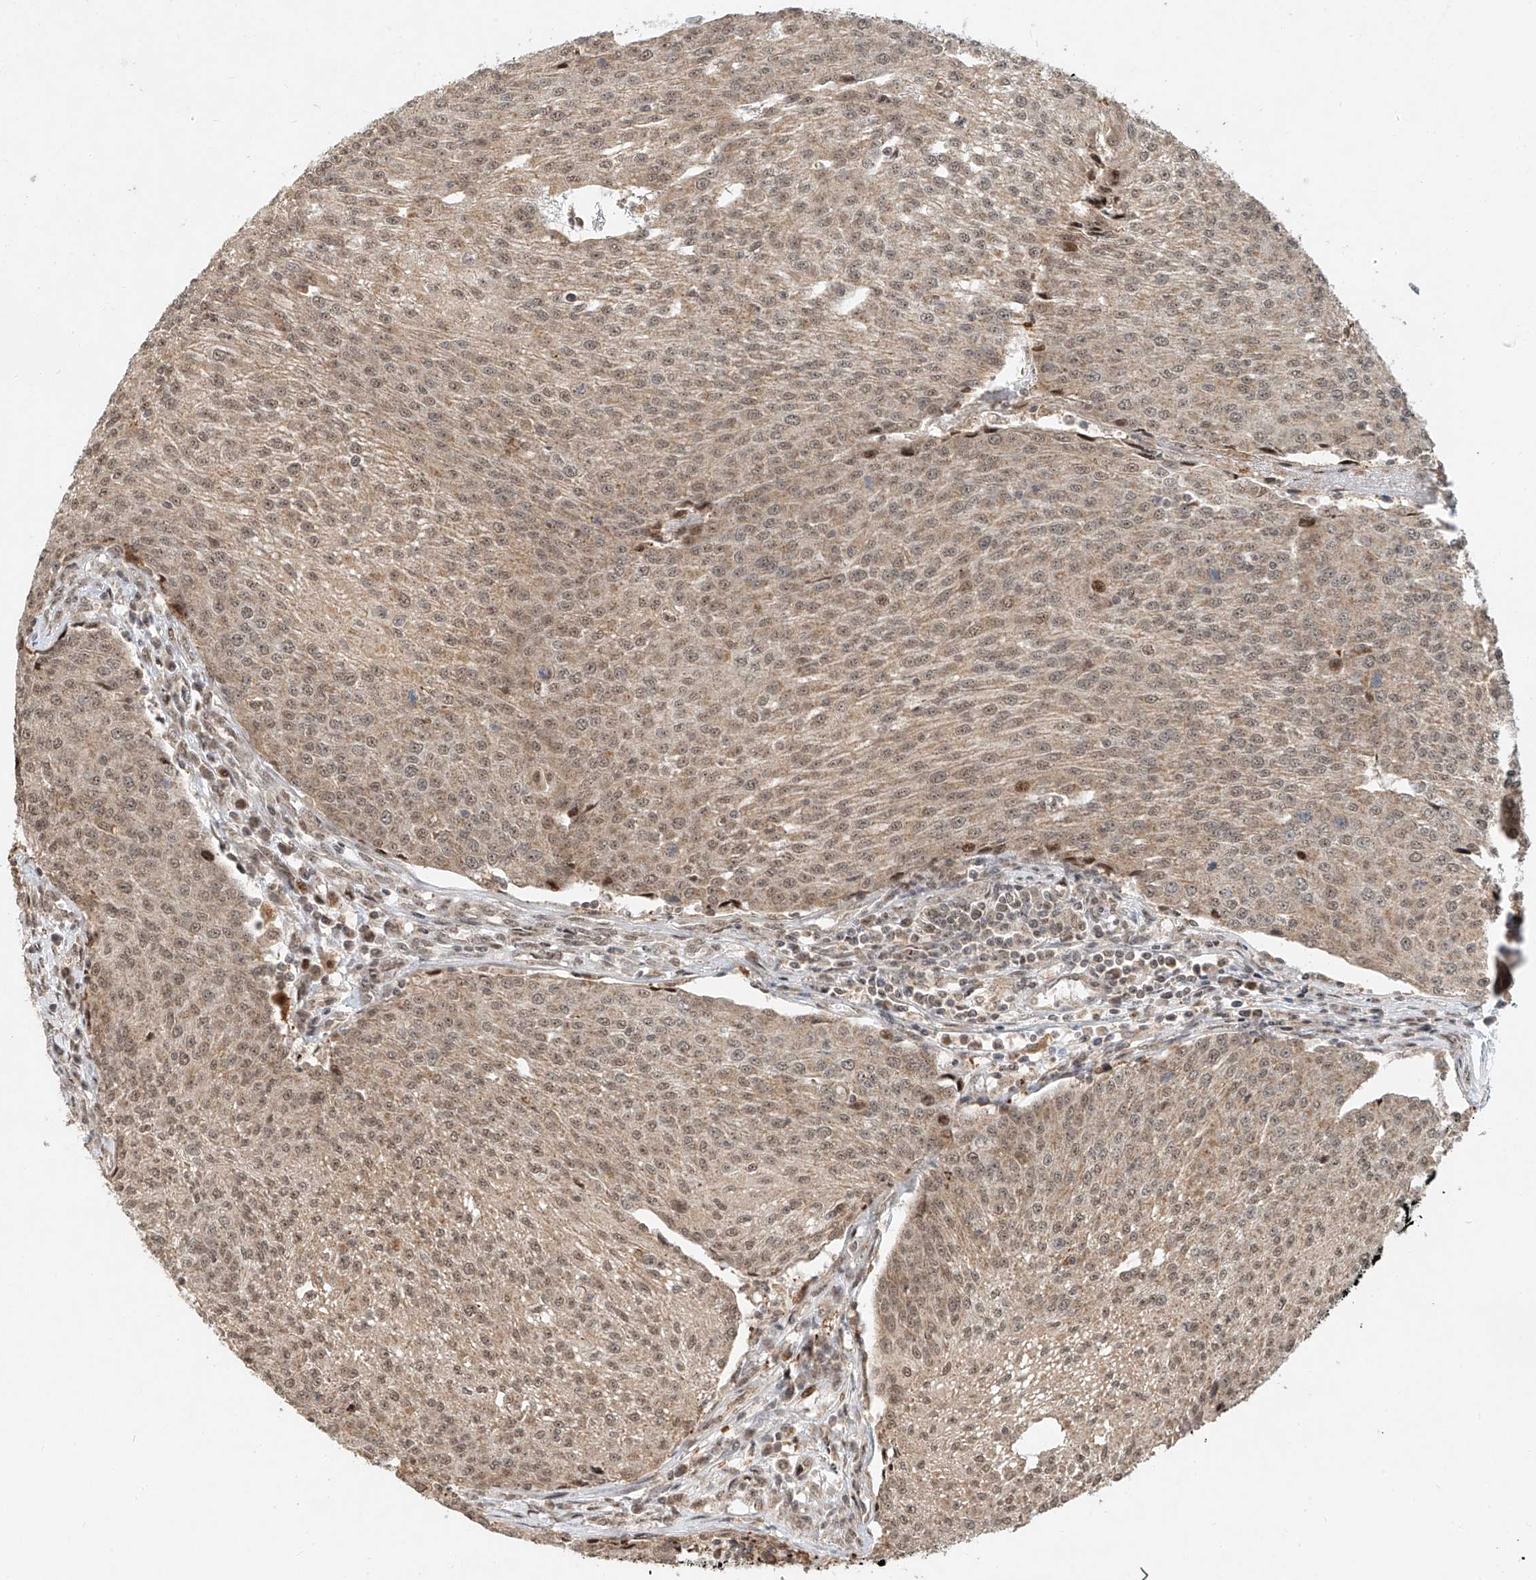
{"staining": {"intensity": "weak", "quantity": "25%-75%", "location": "cytoplasmic/membranous,nuclear"}, "tissue": "urothelial cancer", "cell_type": "Tumor cells", "image_type": "cancer", "snomed": [{"axis": "morphology", "description": "Urothelial carcinoma, High grade"}, {"axis": "topography", "description": "Urinary bladder"}], "caption": "Approximately 25%-75% of tumor cells in human urothelial carcinoma (high-grade) exhibit weak cytoplasmic/membranous and nuclear protein expression as visualized by brown immunohistochemical staining.", "gene": "SYTL3", "patient": {"sex": "female", "age": 85}}